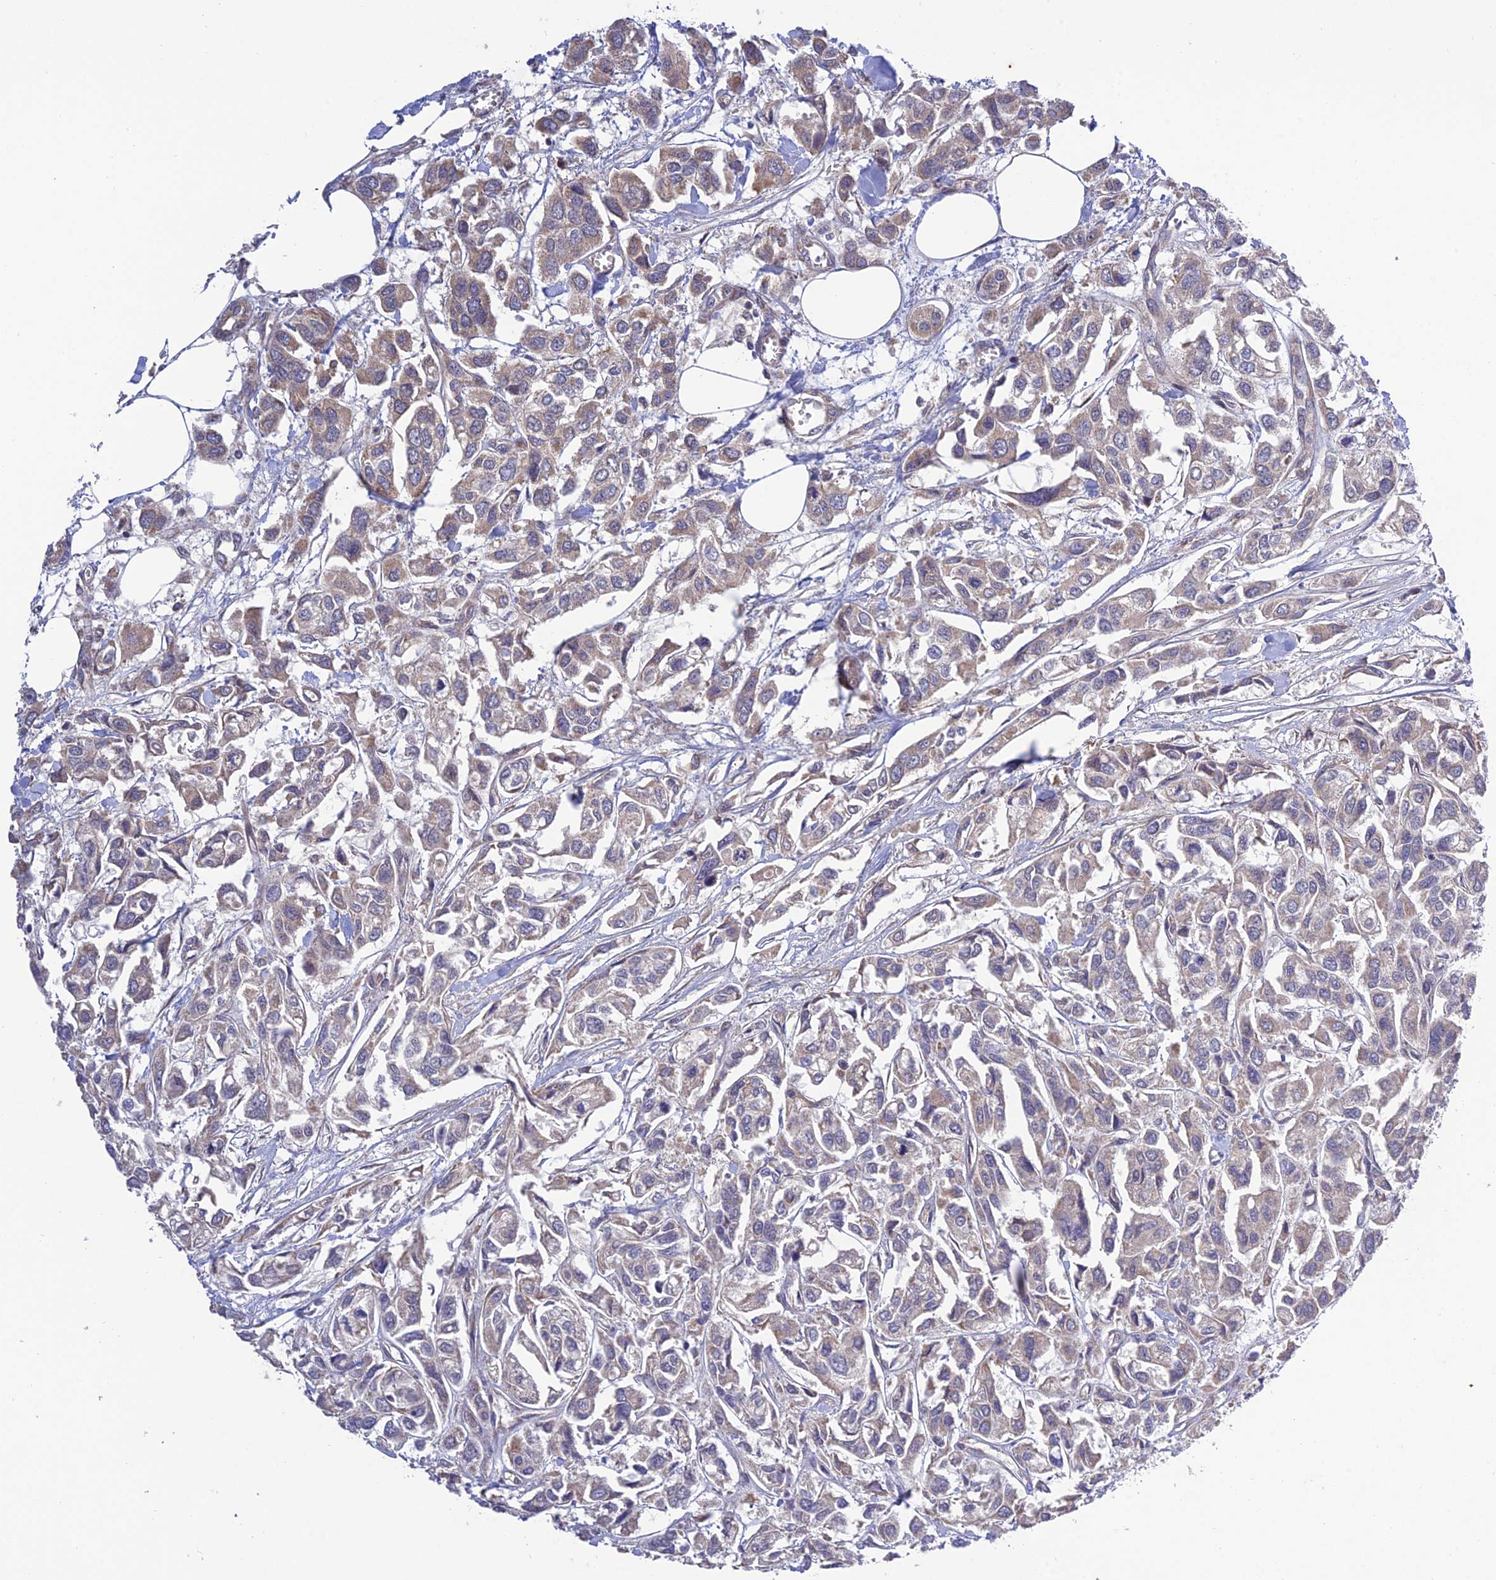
{"staining": {"intensity": "negative", "quantity": "none", "location": "none"}, "tissue": "urothelial cancer", "cell_type": "Tumor cells", "image_type": "cancer", "snomed": [{"axis": "morphology", "description": "Urothelial carcinoma, High grade"}, {"axis": "topography", "description": "Urinary bladder"}], "caption": "This is a micrograph of immunohistochemistry staining of high-grade urothelial carcinoma, which shows no staining in tumor cells.", "gene": "PLEKHG2", "patient": {"sex": "male", "age": 67}}